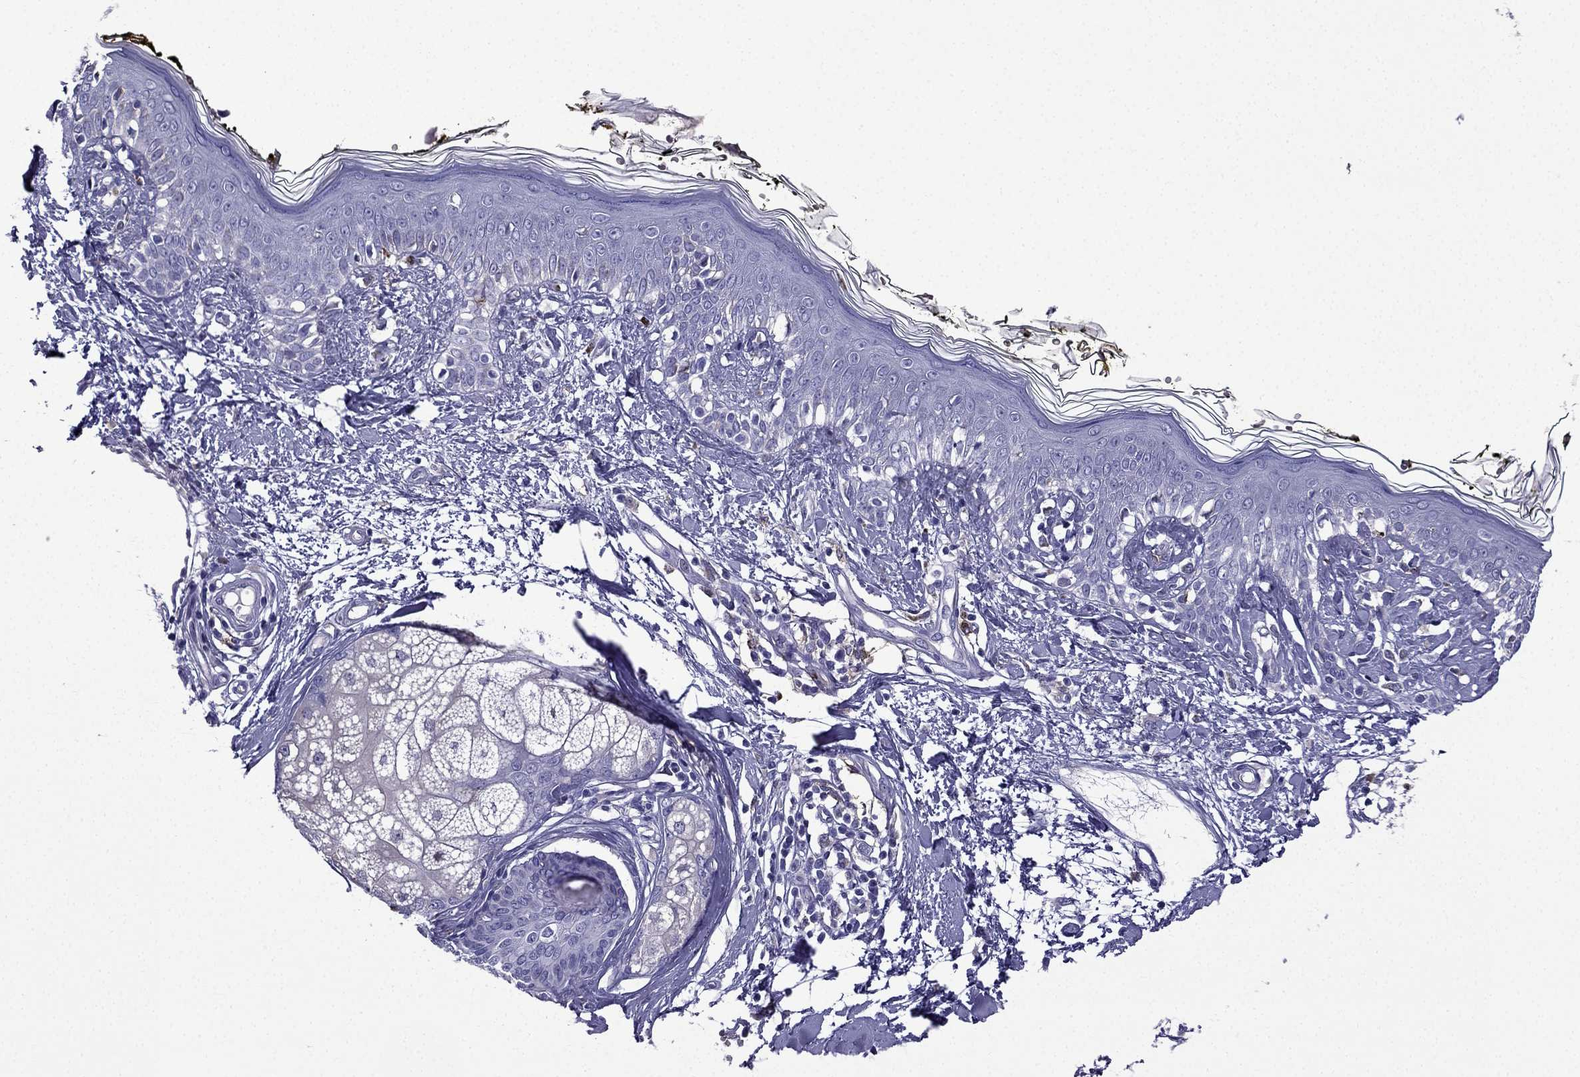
{"staining": {"intensity": "negative", "quantity": "none", "location": "none"}, "tissue": "skin", "cell_type": "Fibroblasts", "image_type": "normal", "snomed": [{"axis": "morphology", "description": "Normal tissue, NOS"}, {"axis": "topography", "description": "Skin"}], "caption": "This is an immunohistochemistry (IHC) histopathology image of unremarkable skin. There is no staining in fibroblasts.", "gene": "TSSK4", "patient": {"sex": "male", "age": 76}}